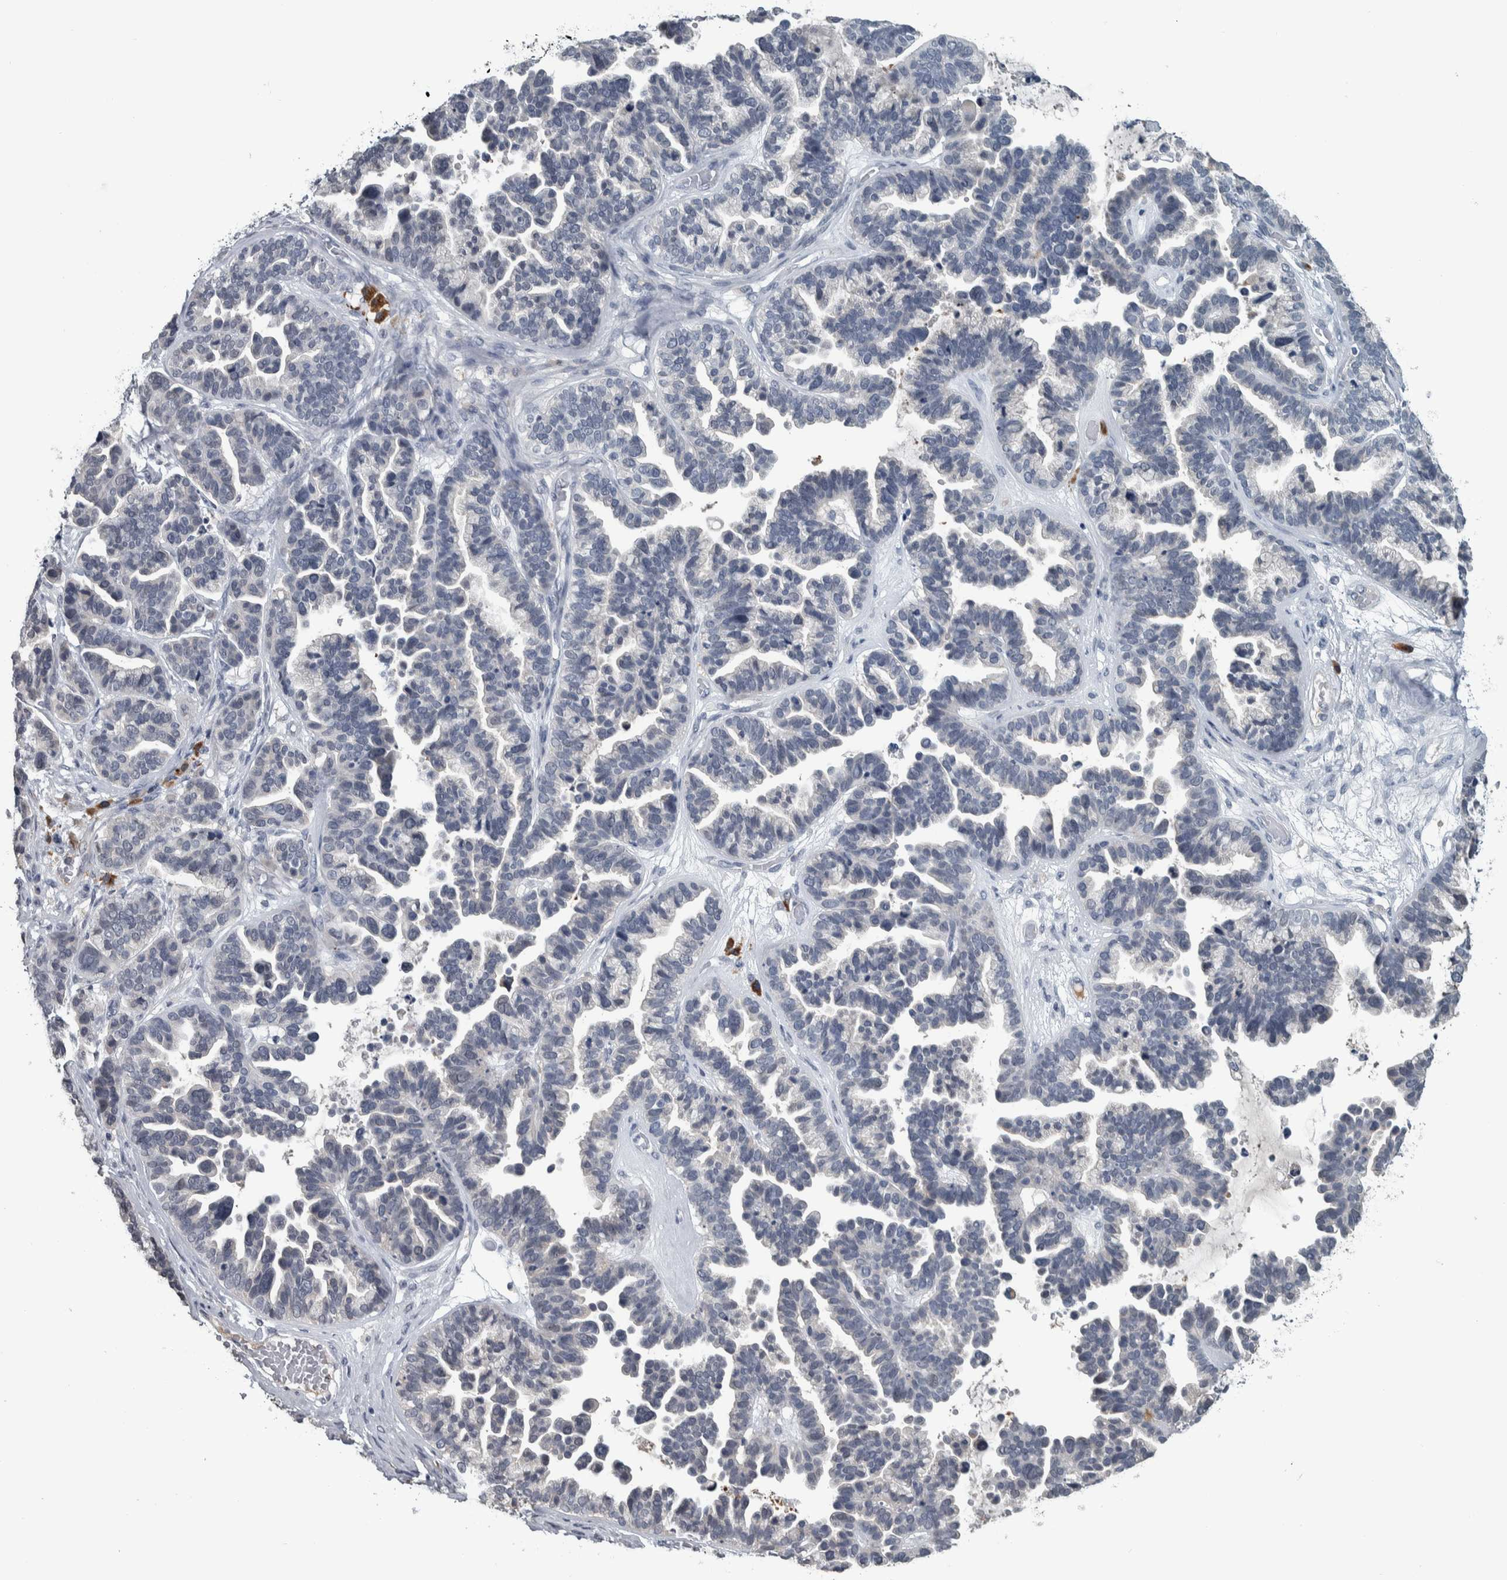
{"staining": {"intensity": "negative", "quantity": "none", "location": "none"}, "tissue": "ovarian cancer", "cell_type": "Tumor cells", "image_type": "cancer", "snomed": [{"axis": "morphology", "description": "Cystadenocarcinoma, serous, NOS"}, {"axis": "topography", "description": "Ovary"}], "caption": "Immunohistochemistry of serous cystadenocarcinoma (ovarian) reveals no staining in tumor cells.", "gene": "CAVIN4", "patient": {"sex": "female", "age": 56}}